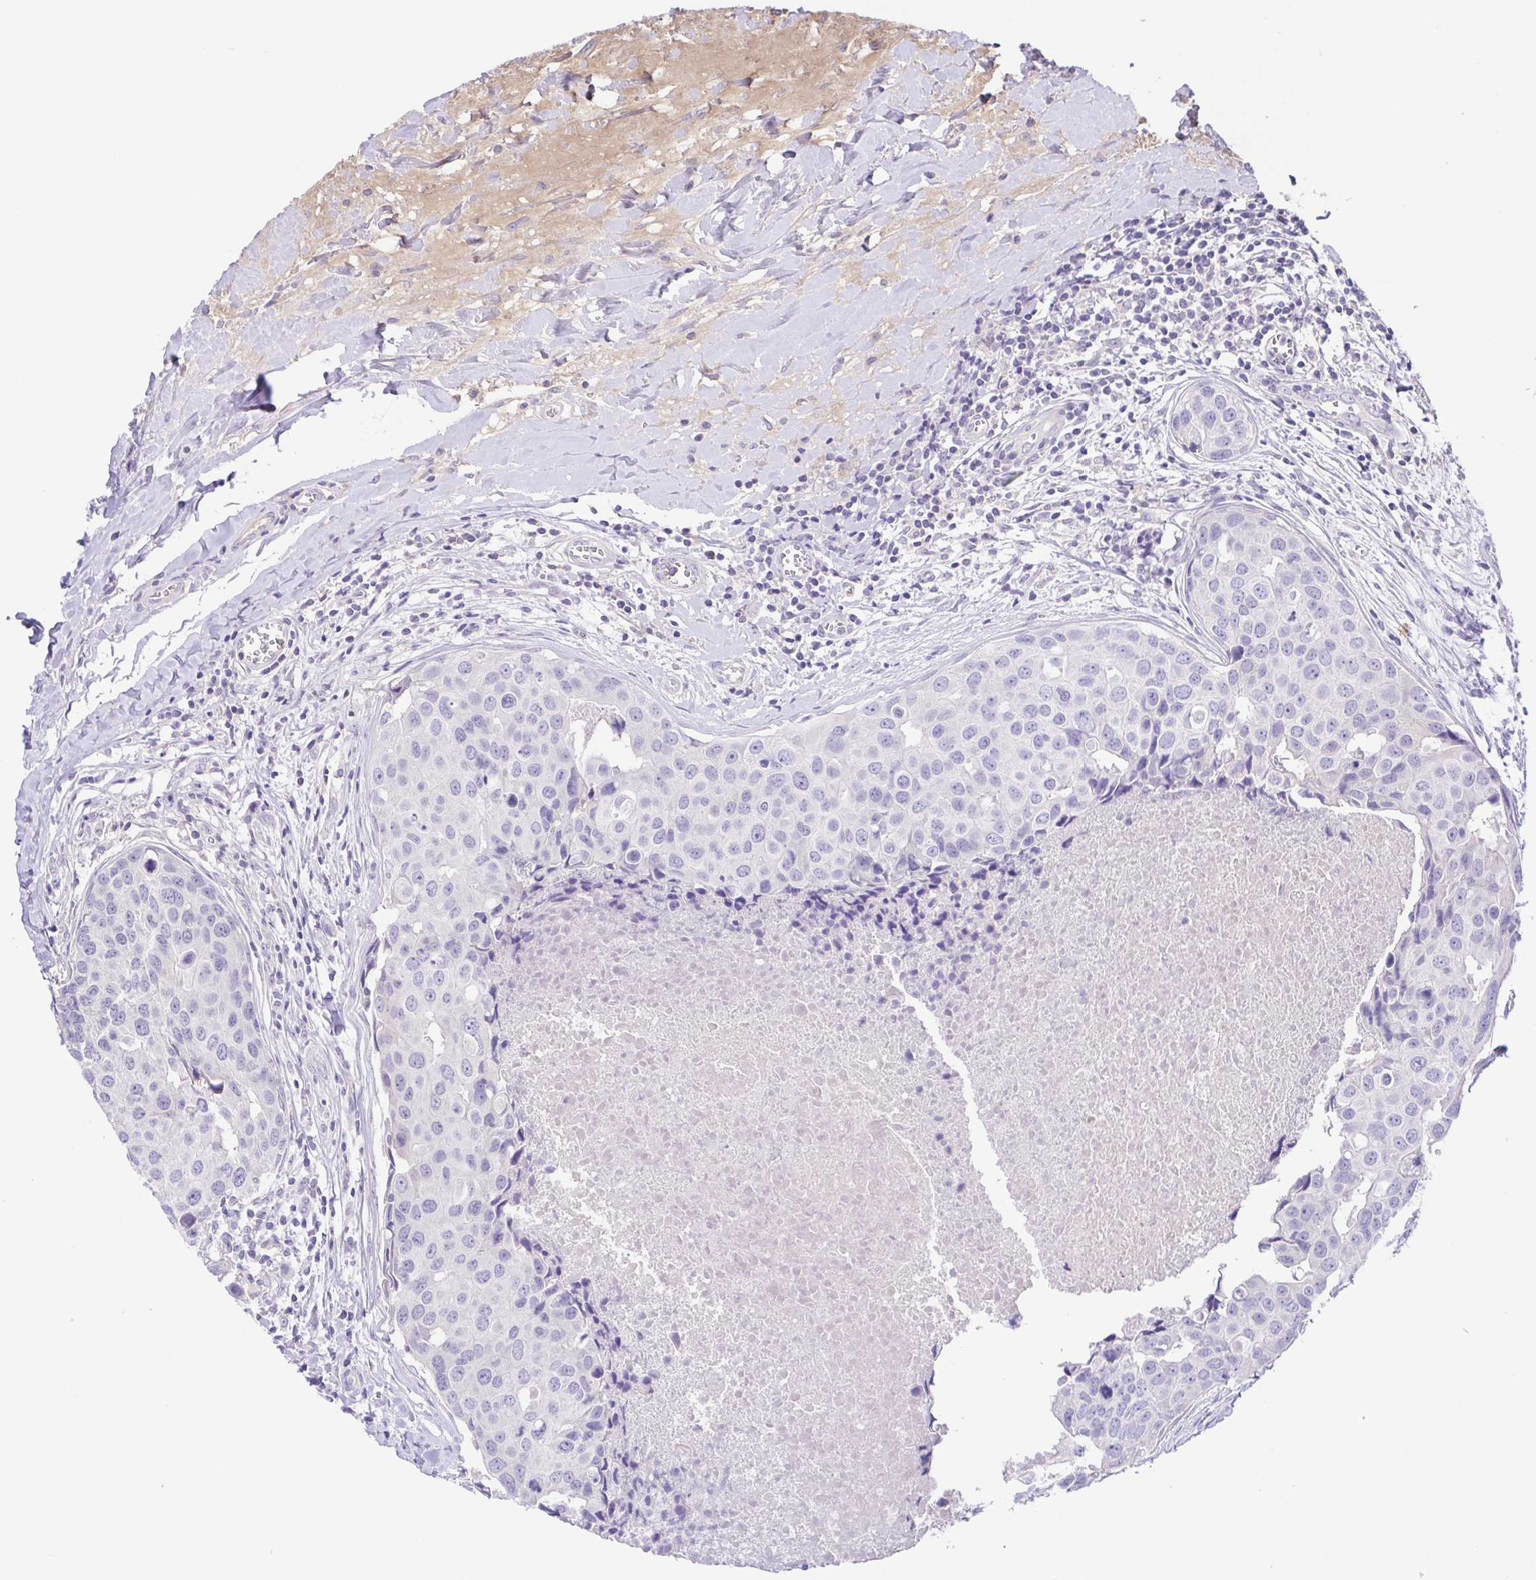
{"staining": {"intensity": "negative", "quantity": "none", "location": "none"}, "tissue": "breast cancer", "cell_type": "Tumor cells", "image_type": "cancer", "snomed": [{"axis": "morphology", "description": "Duct carcinoma"}, {"axis": "topography", "description": "Breast"}], "caption": "This is an immunohistochemistry photomicrograph of breast cancer. There is no expression in tumor cells.", "gene": "A1BG", "patient": {"sex": "female", "age": 24}}